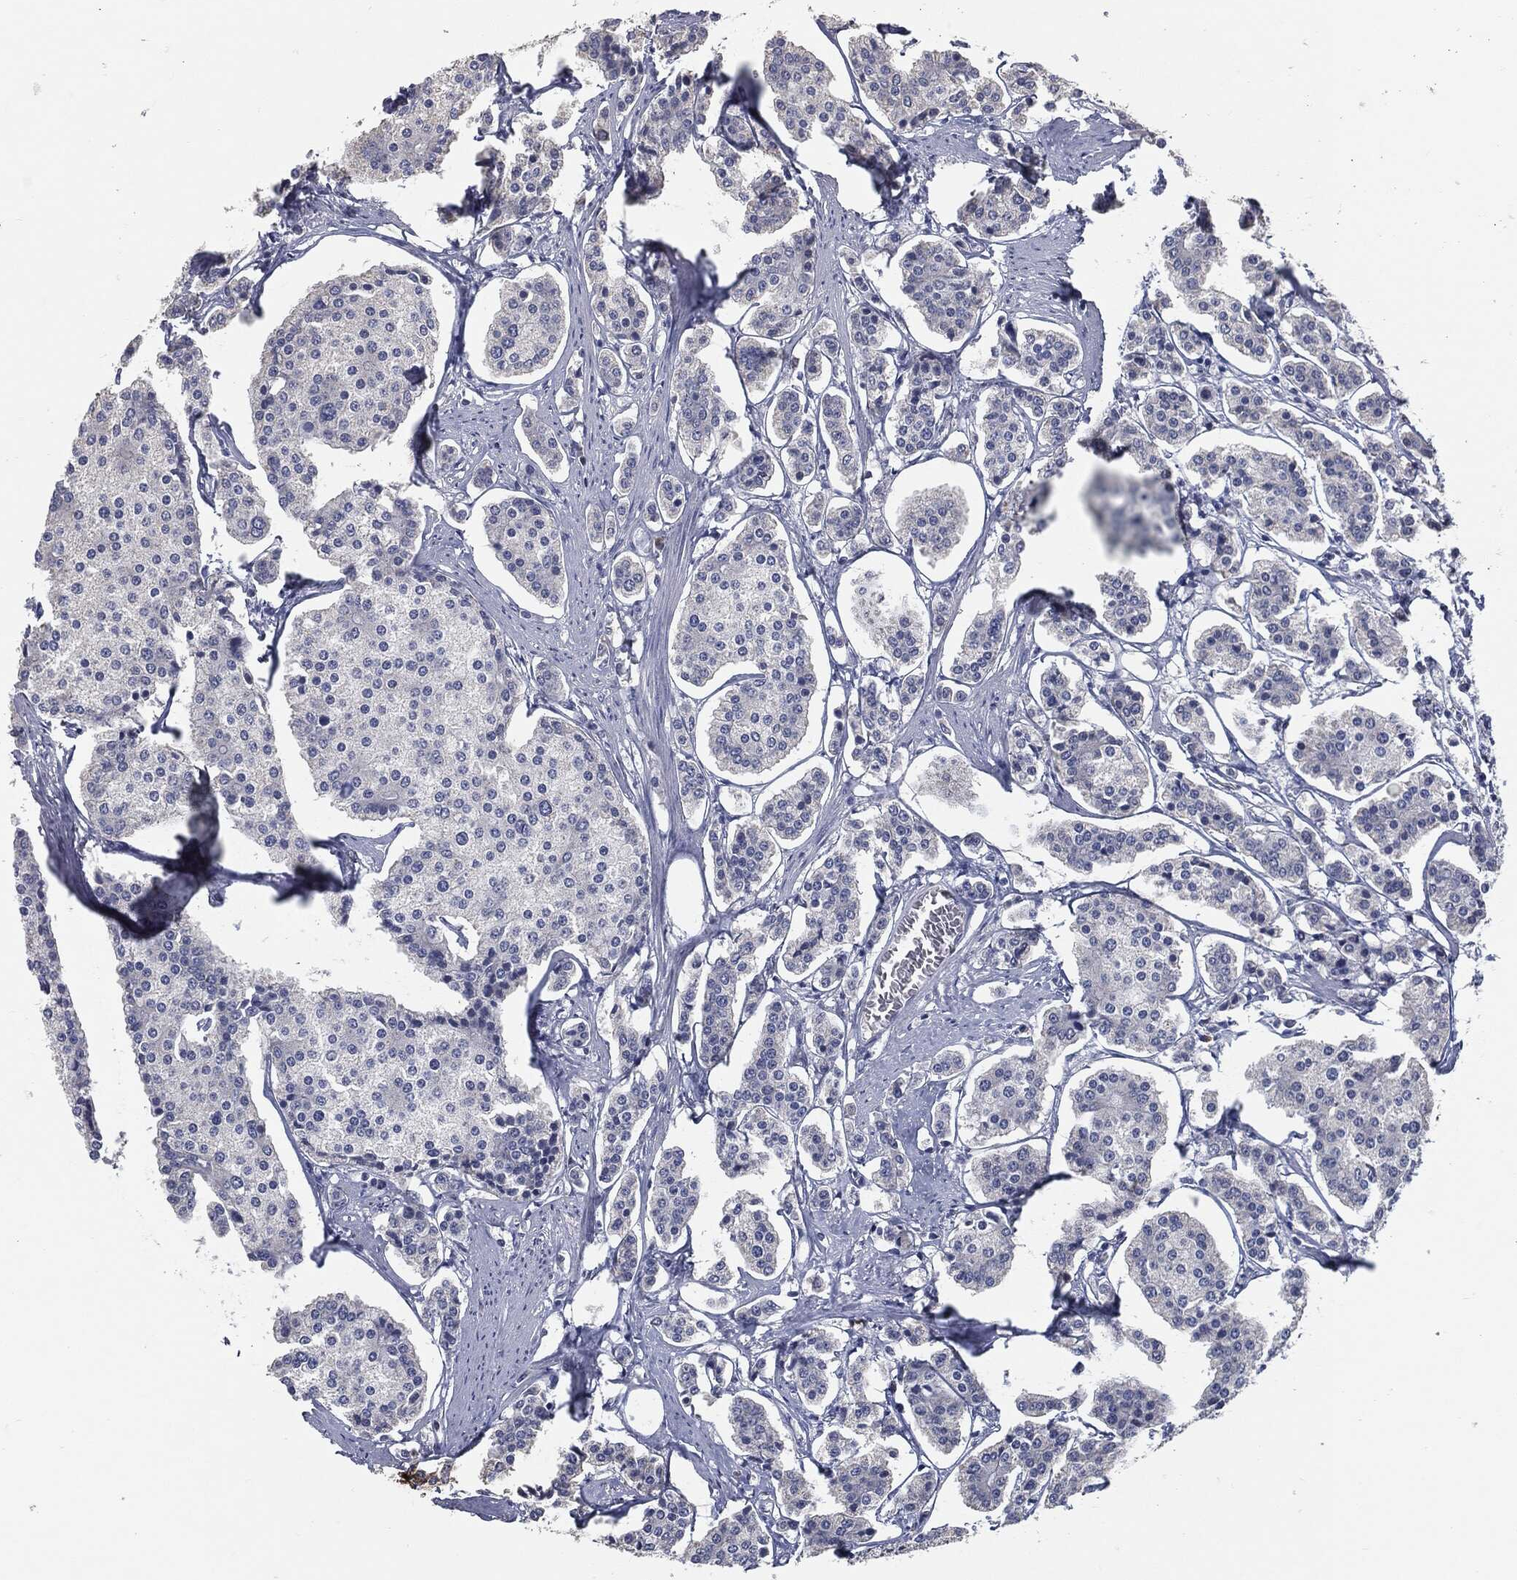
{"staining": {"intensity": "negative", "quantity": "none", "location": "none"}, "tissue": "carcinoid", "cell_type": "Tumor cells", "image_type": "cancer", "snomed": [{"axis": "morphology", "description": "Carcinoid, malignant, NOS"}, {"axis": "topography", "description": "Small intestine"}], "caption": "The micrograph shows no staining of tumor cells in malignant carcinoid.", "gene": "SVIL", "patient": {"sex": "female", "age": 65}}